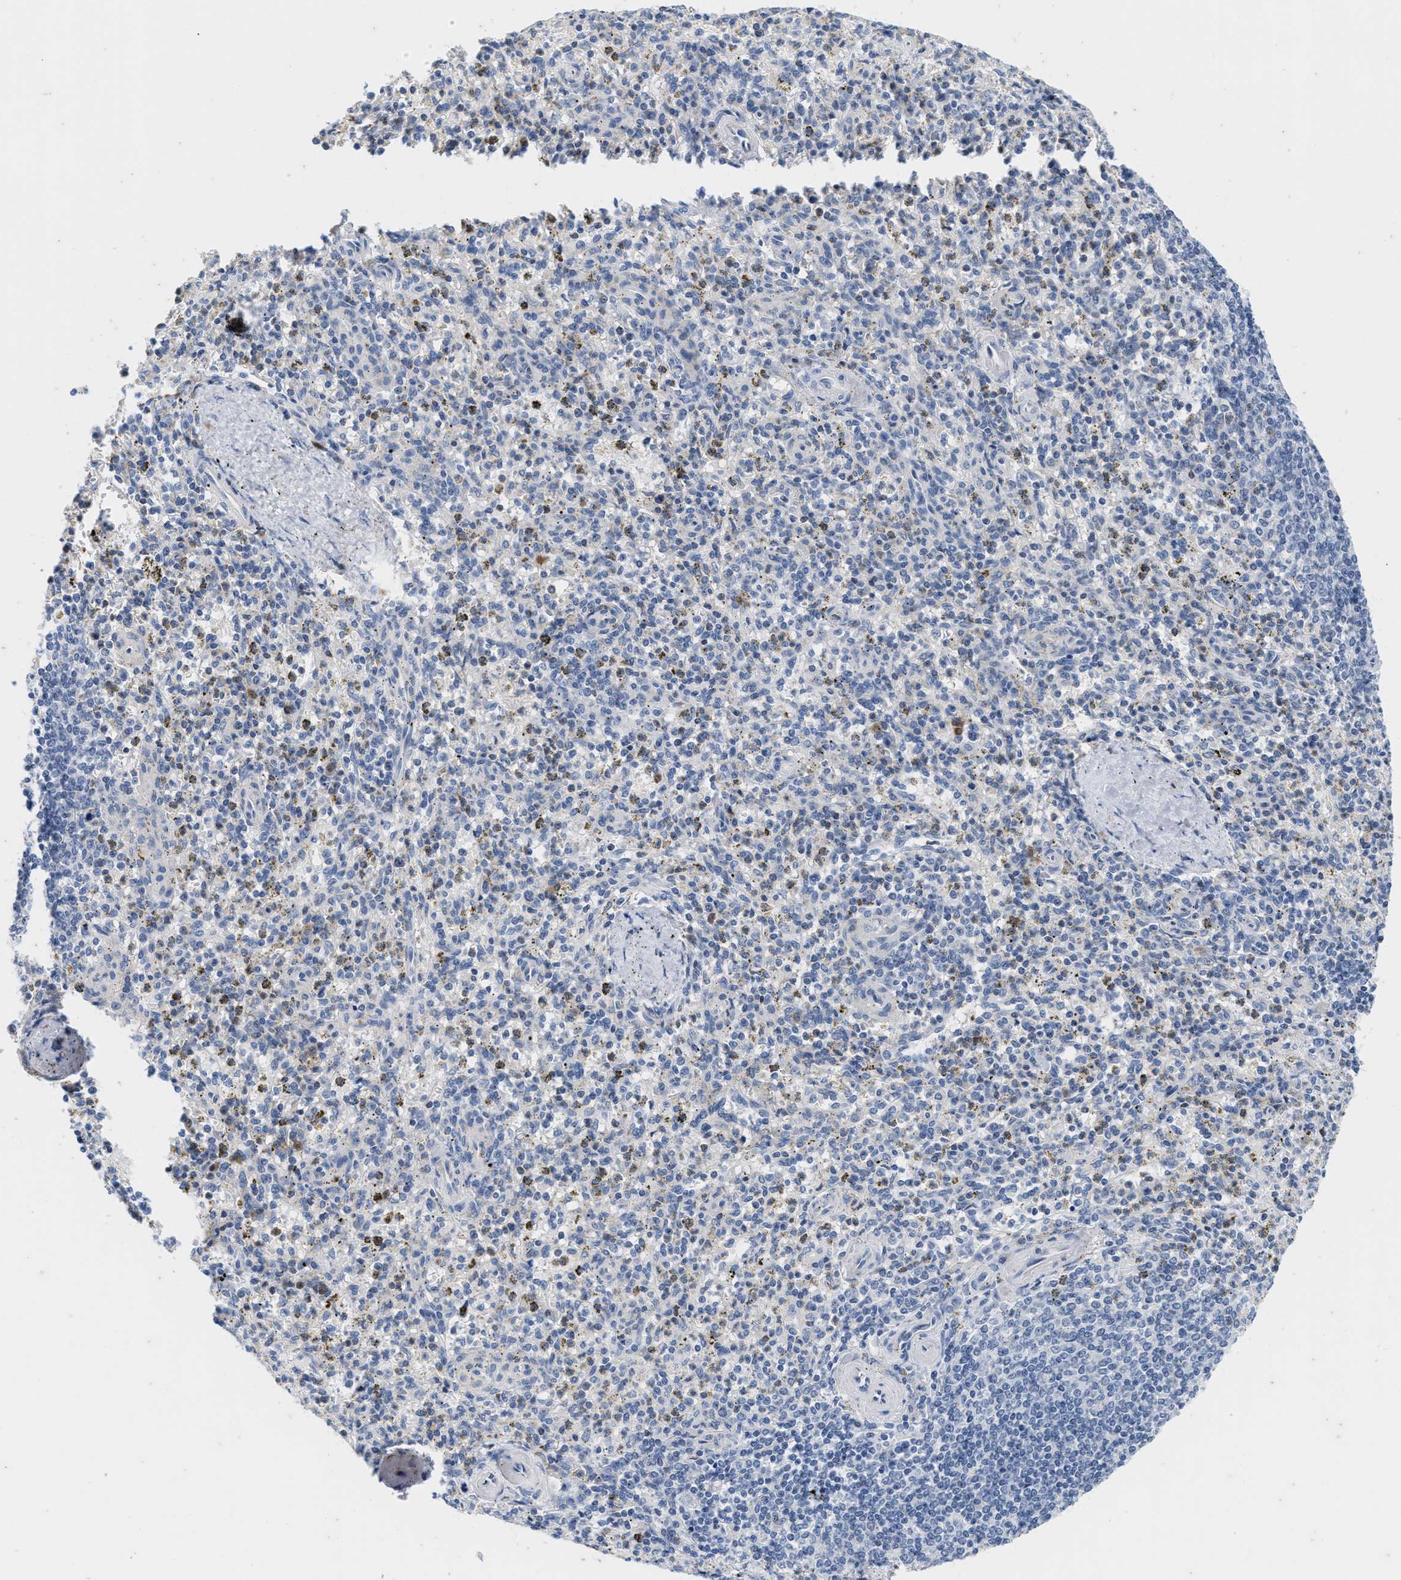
{"staining": {"intensity": "negative", "quantity": "none", "location": "none"}, "tissue": "spleen", "cell_type": "Cells in red pulp", "image_type": "normal", "snomed": [{"axis": "morphology", "description": "Normal tissue, NOS"}, {"axis": "topography", "description": "Spleen"}], "caption": "There is no significant positivity in cells in red pulp of spleen. (DAB immunohistochemistry (IHC) visualized using brightfield microscopy, high magnification).", "gene": "ABCB11", "patient": {"sex": "male", "age": 72}}